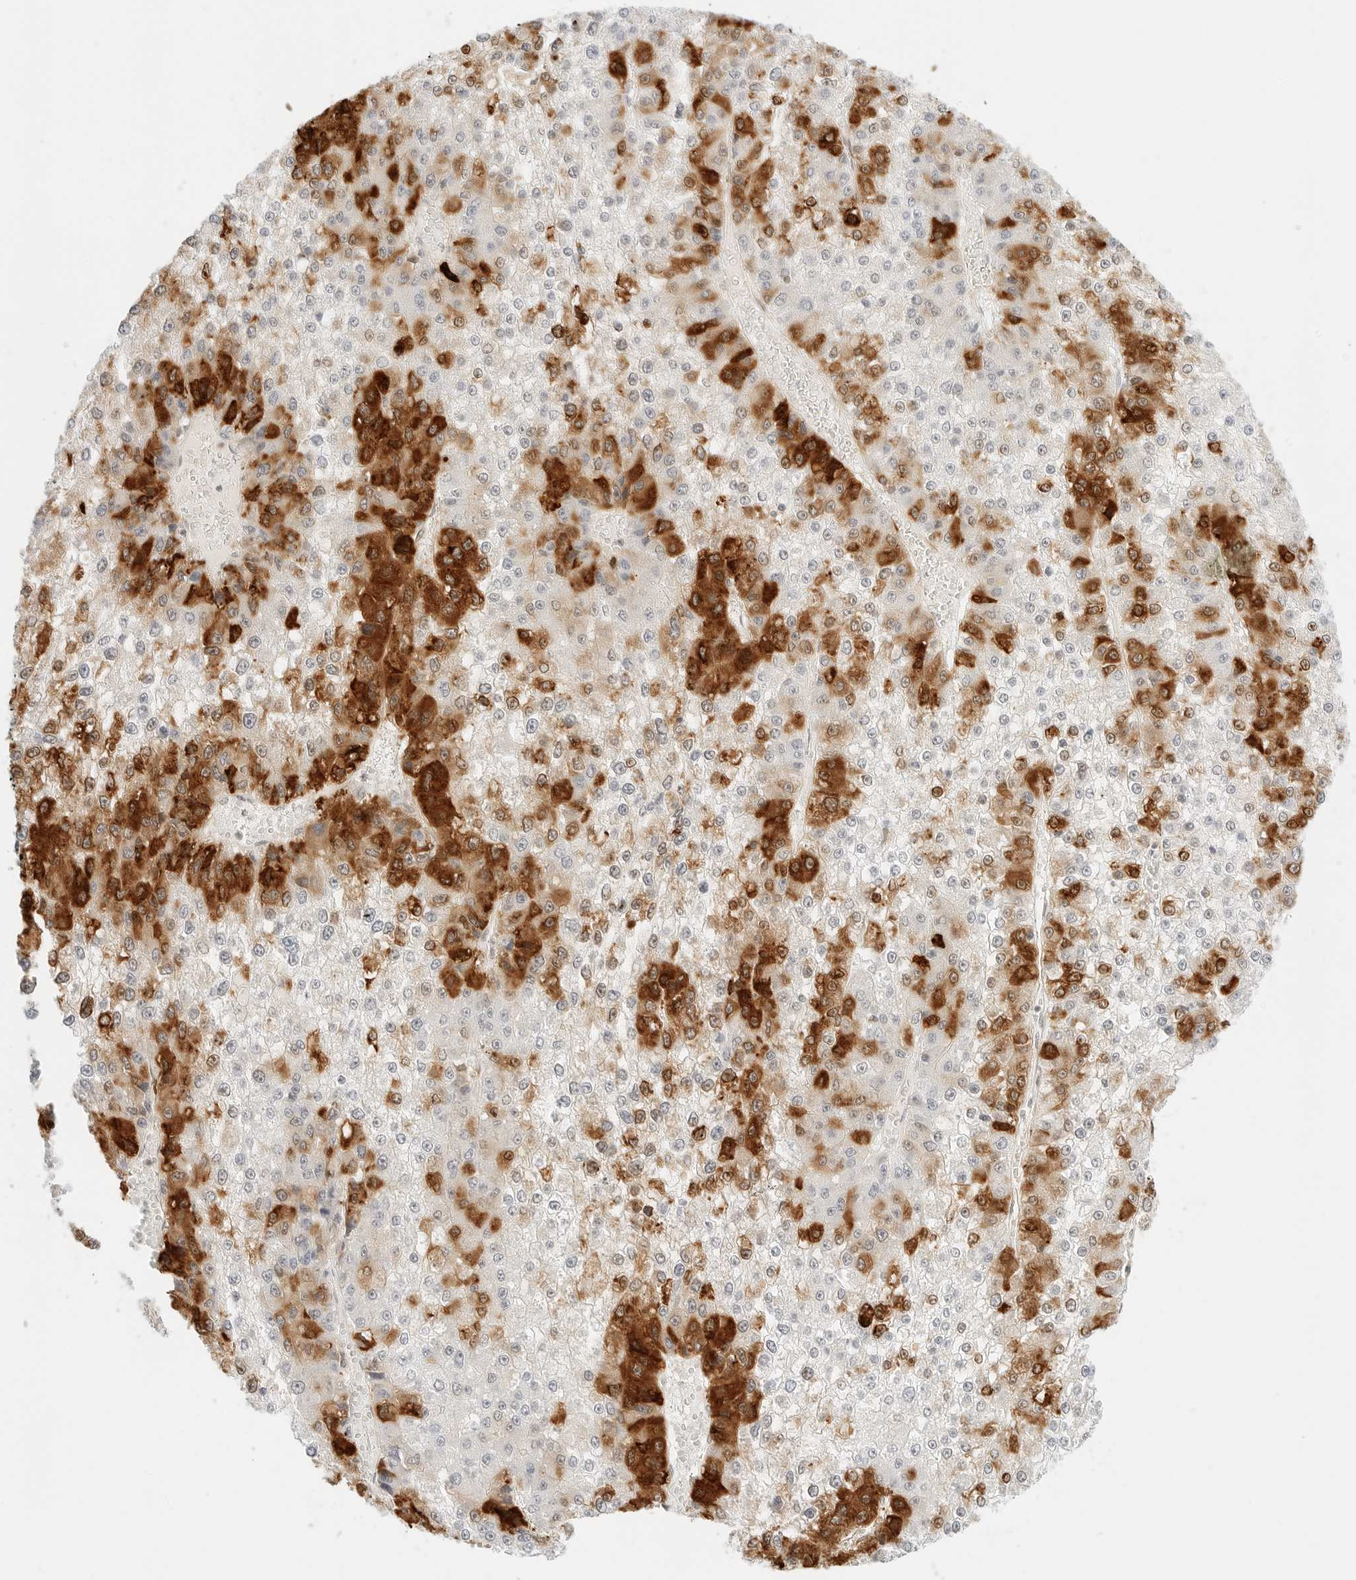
{"staining": {"intensity": "strong", "quantity": "25%-75%", "location": "cytoplasmic/membranous,nuclear"}, "tissue": "liver cancer", "cell_type": "Tumor cells", "image_type": "cancer", "snomed": [{"axis": "morphology", "description": "Carcinoma, Hepatocellular, NOS"}, {"axis": "topography", "description": "Liver"}], "caption": "This photomicrograph demonstrates hepatocellular carcinoma (liver) stained with IHC to label a protein in brown. The cytoplasmic/membranous and nuclear of tumor cells show strong positivity for the protein. Nuclei are counter-stained blue.", "gene": "TEKT2", "patient": {"sex": "female", "age": 73}}